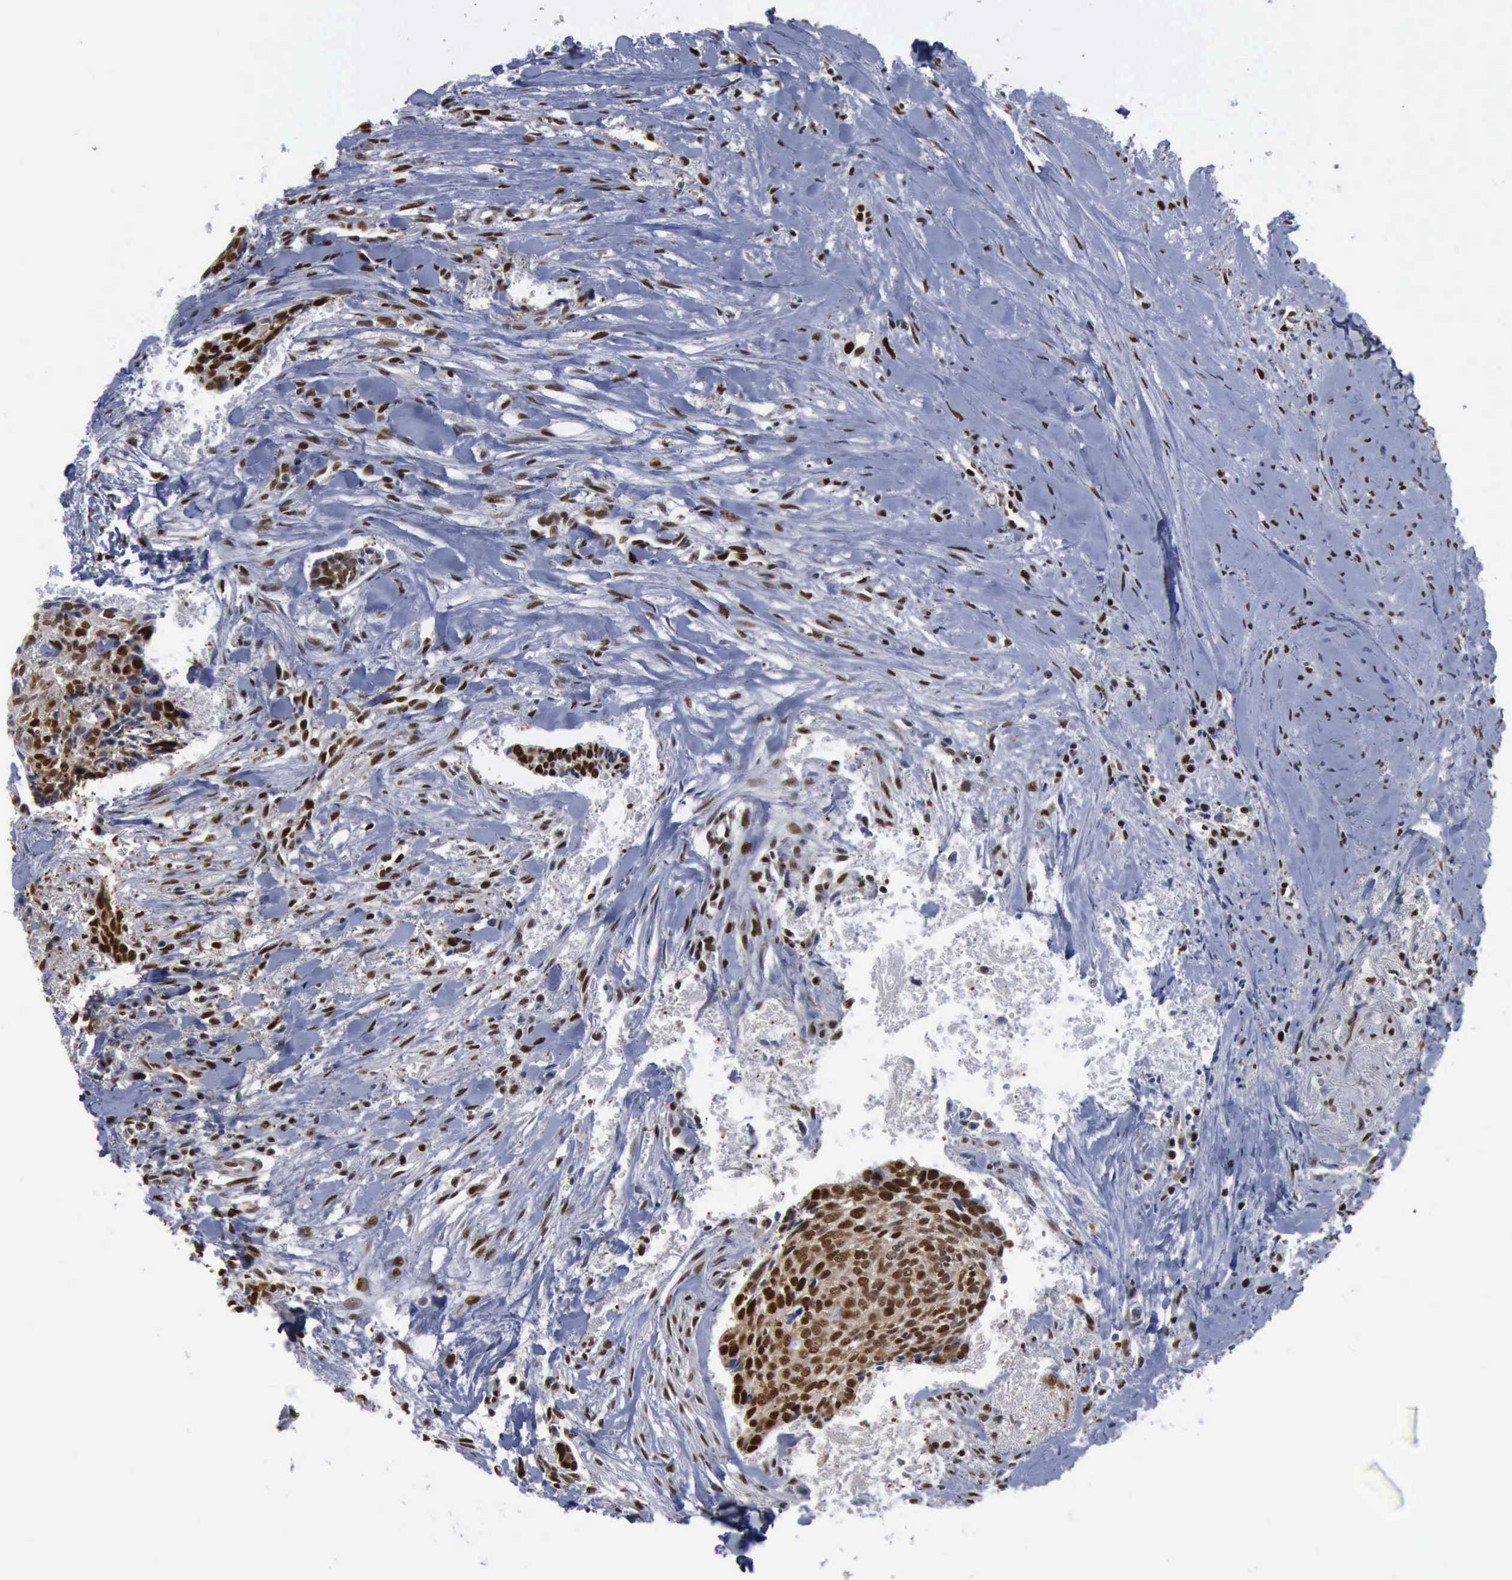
{"staining": {"intensity": "moderate", "quantity": ">75%", "location": "nuclear"}, "tissue": "head and neck cancer", "cell_type": "Tumor cells", "image_type": "cancer", "snomed": [{"axis": "morphology", "description": "Squamous cell carcinoma, NOS"}, {"axis": "topography", "description": "Salivary gland"}, {"axis": "topography", "description": "Head-Neck"}], "caption": "A medium amount of moderate nuclear expression is seen in about >75% of tumor cells in head and neck squamous cell carcinoma tissue.", "gene": "PCNA", "patient": {"sex": "male", "age": 70}}